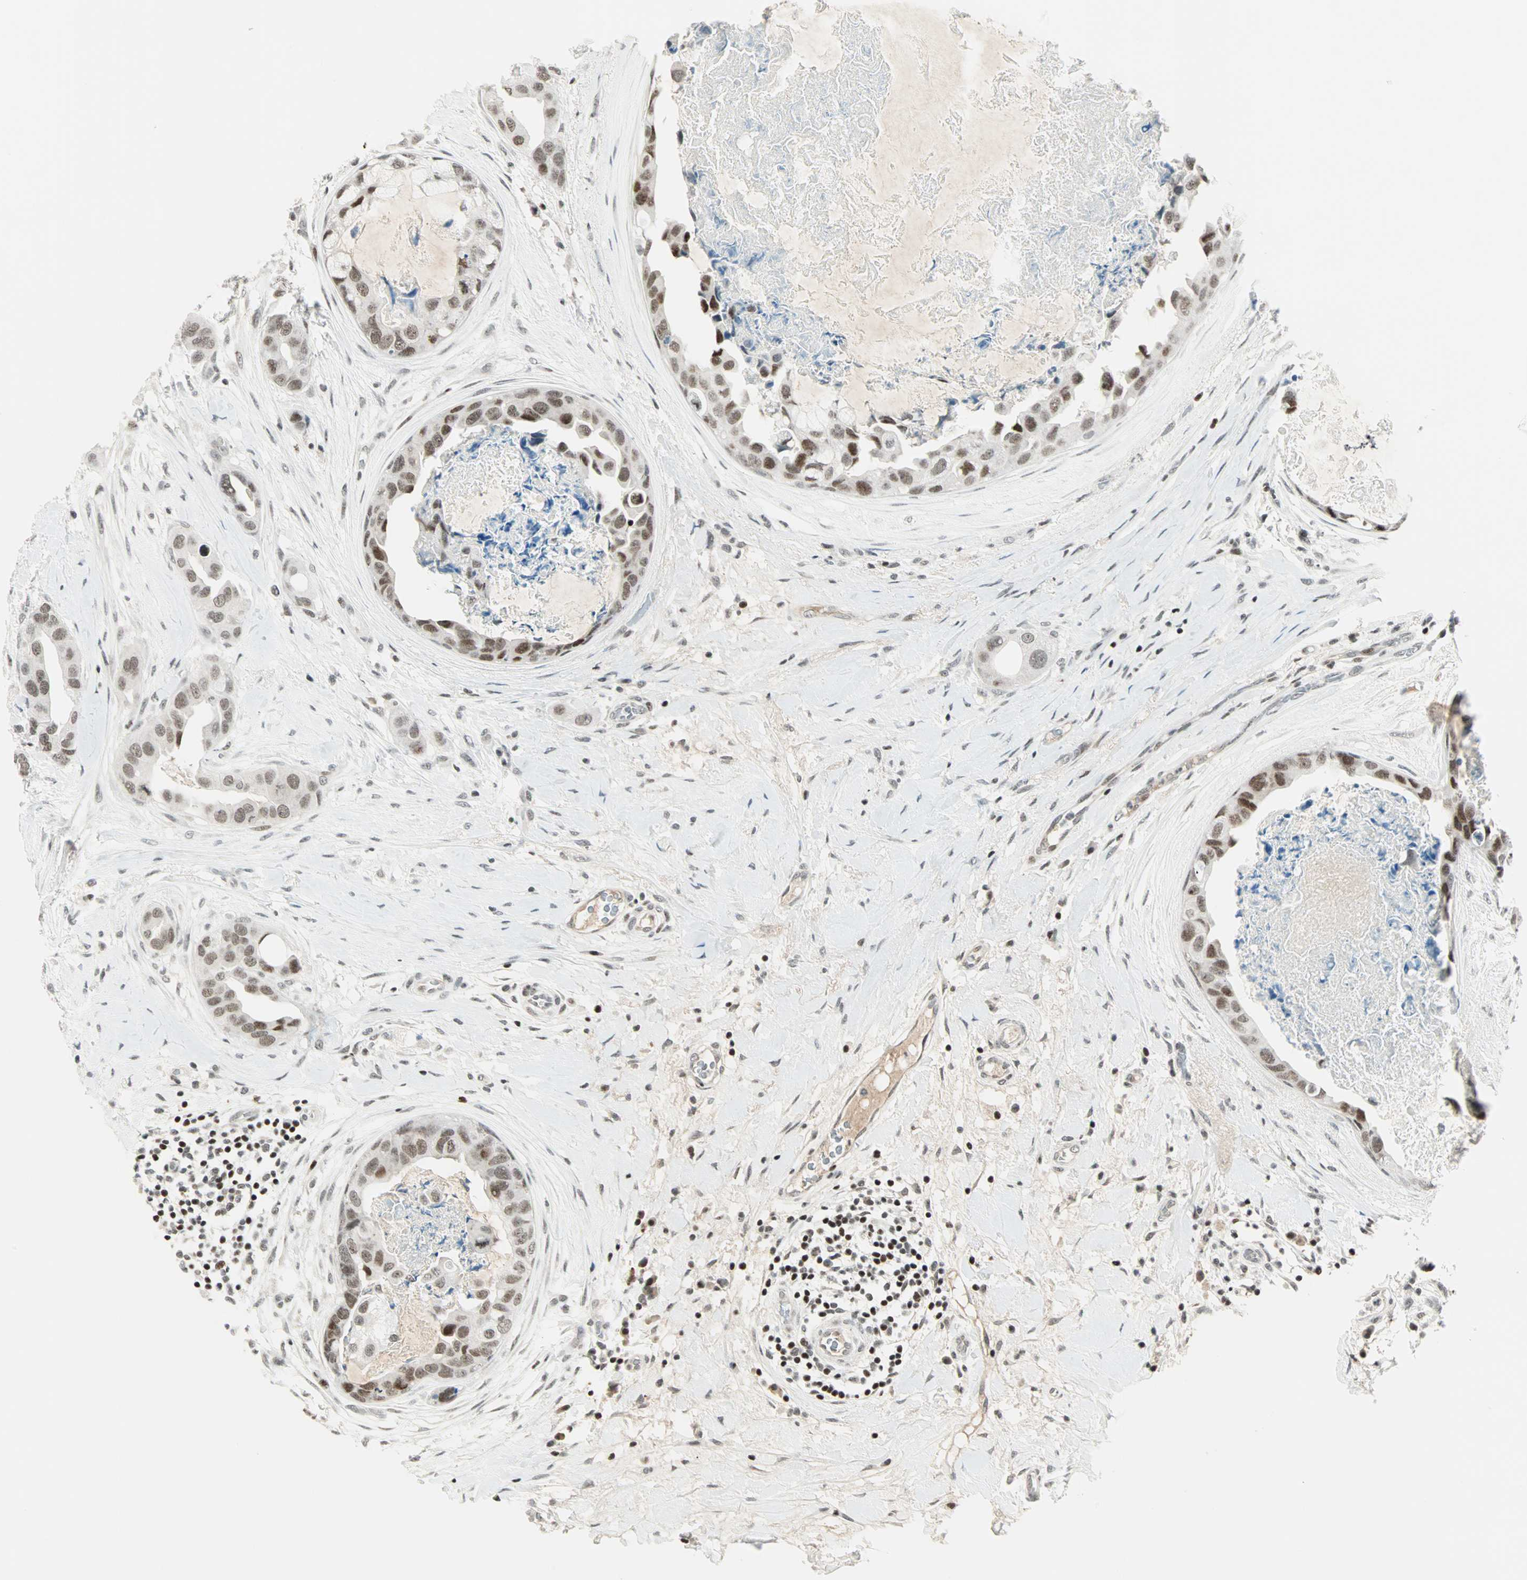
{"staining": {"intensity": "weak", "quantity": ">75%", "location": "nuclear"}, "tissue": "breast cancer", "cell_type": "Tumor cells", "image_type": "cancer", "snomed": [{"axis": "morphology", "description": "Duct carcinoma"}, {"axis": "topography", "description": "Breast"}], "caption": "The photomicrograph exhibits immunohistochemical staining of breast cancer. There is weak nuclear staining is seen in approximately >75% of tumor cells.", "gene": "SIN3A", "patient": {"sex": "female", "age": 40}}